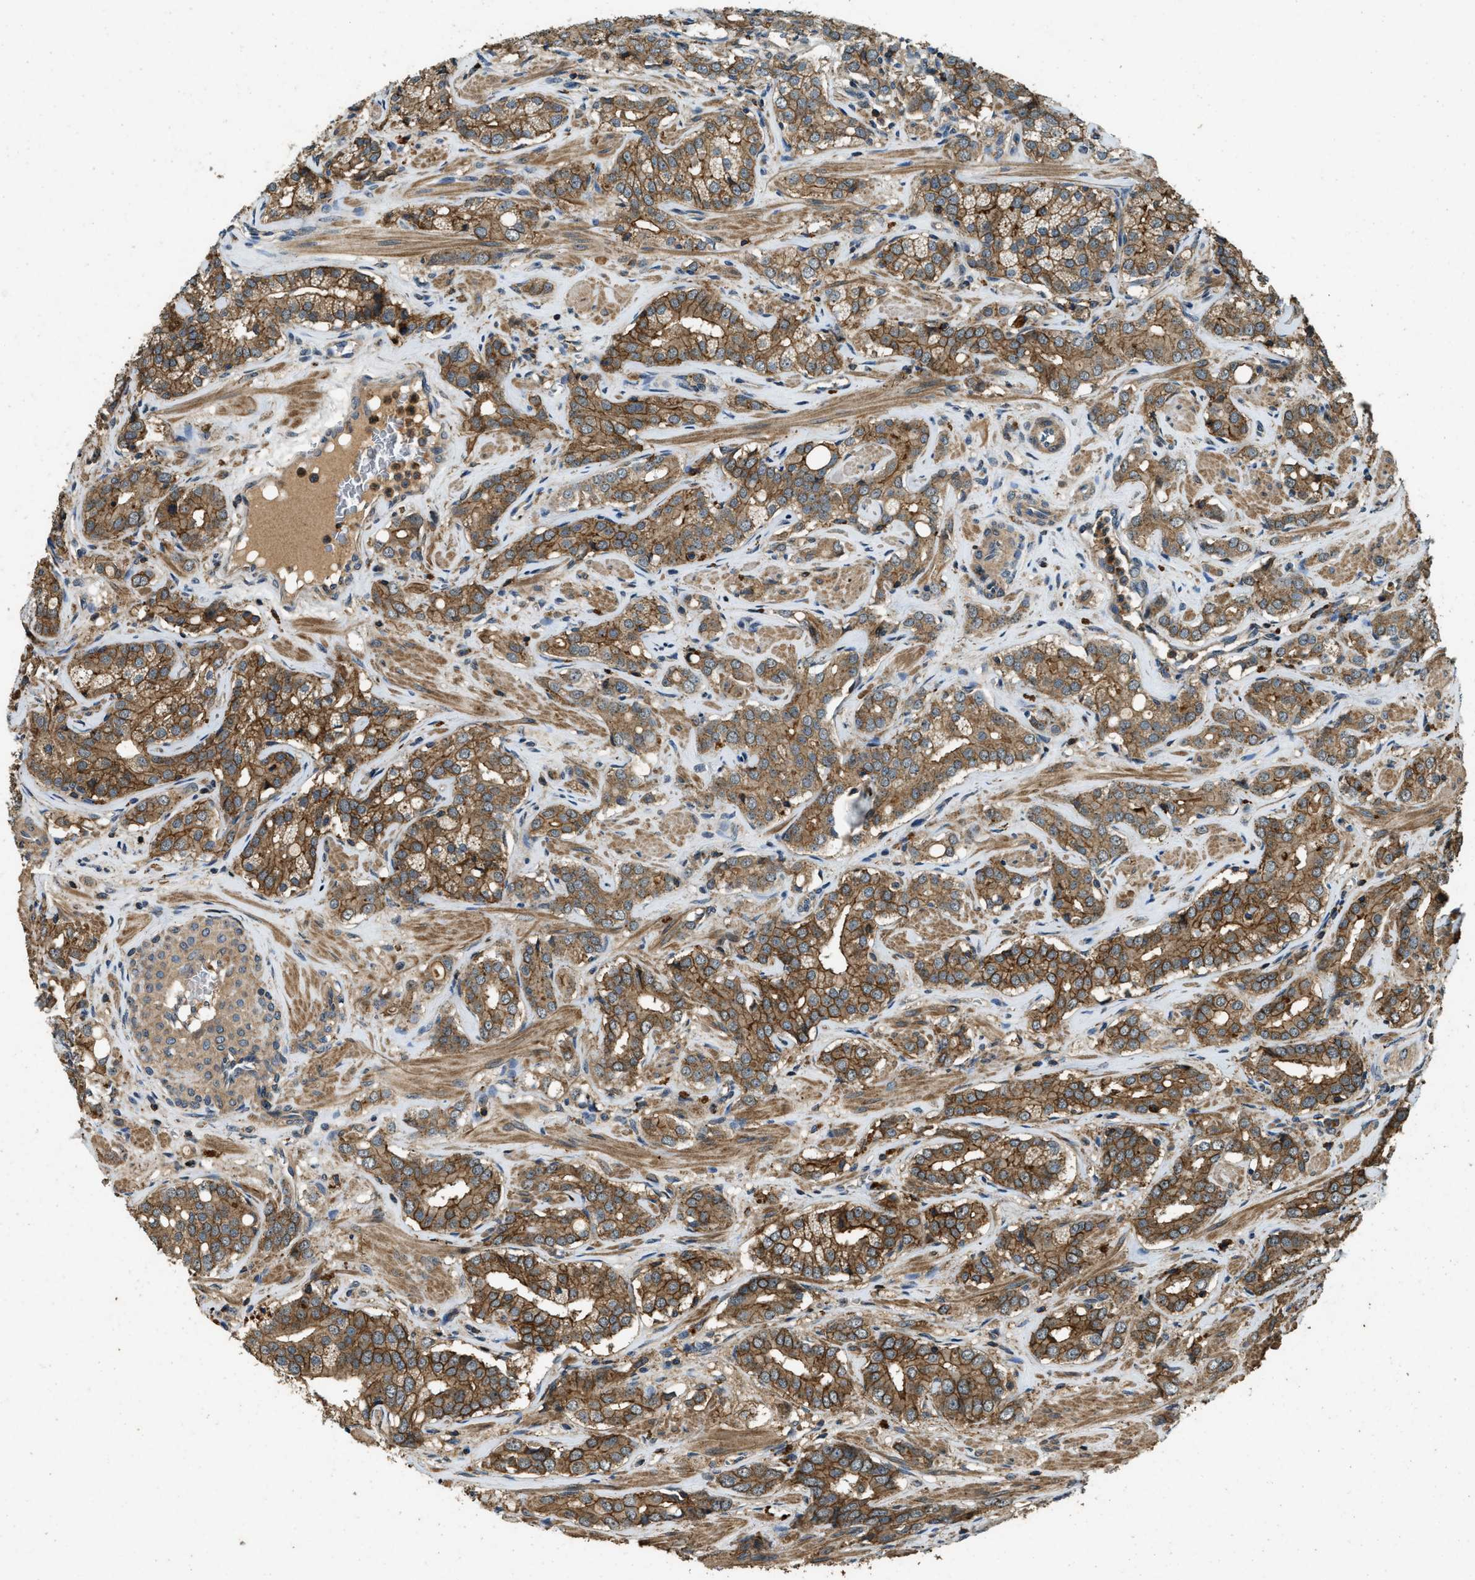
{"staining": {"intensity": "moderate", "quantity": ">75%", "location": "cytoplasmic/membranous"}, "tissue": "prostate cancer", "cell_type": "Tumor cells", "image_type": "cancer", "snomed": [{"axis": "morphology", "description": "Adenocarcinoma, High grade"}, {"axis": "topography", "description": "Prostate"}], "caption": "Tumor cells demonstrate medium levels of moderate cytoplasmic/membranous positivity in about >75% of cells in human adenocarcinoma (high-grade) (prostate).", "gene": "ATP8B1", "patient": {"sex": "male", "age": 52}}